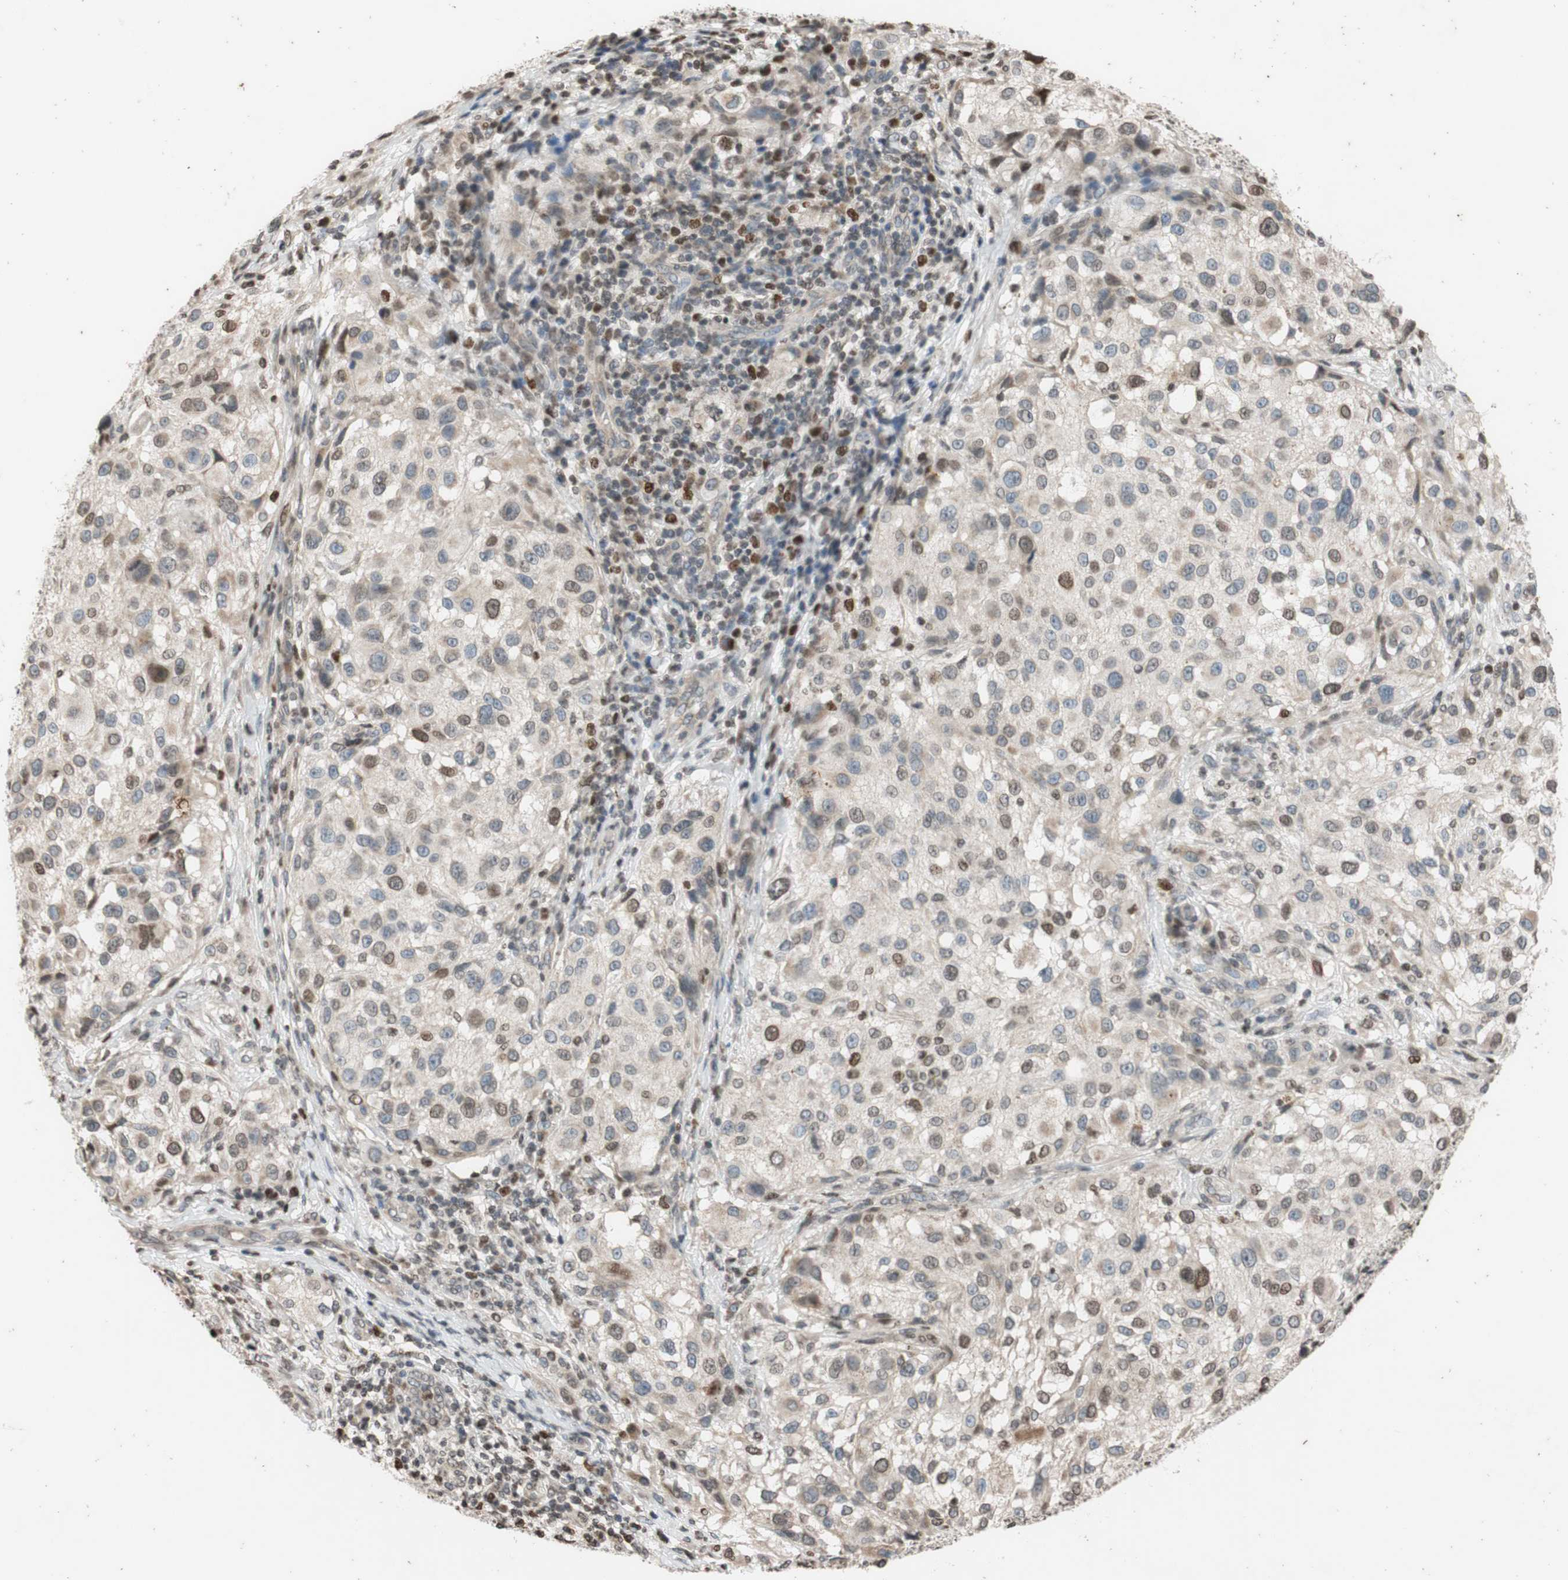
{"staining": {"intensity": "moderate", "quantity": "<25%", "location": "nuclear"}, "tissue": "melanoma", "cell_type": "Tumor cells", "image_type": "cancer", "snomed": [{"axis": "morphology", "description": "Necrosis, NOS"}, {"axis": "morphology", "description": "Malignant melanoma, NOS"}, {"axis": "topography", "description": "Skin"}], "caption": "A brown stain shows moderate nuclear staining of a protein in melanoma tumor cells. (Stains: DAB in brown, nuclei in blue, Microscopy: brightfield microscopy at high magnification).", "gene": "MCM6", "patient": {"sex": "female", "age": 87}}